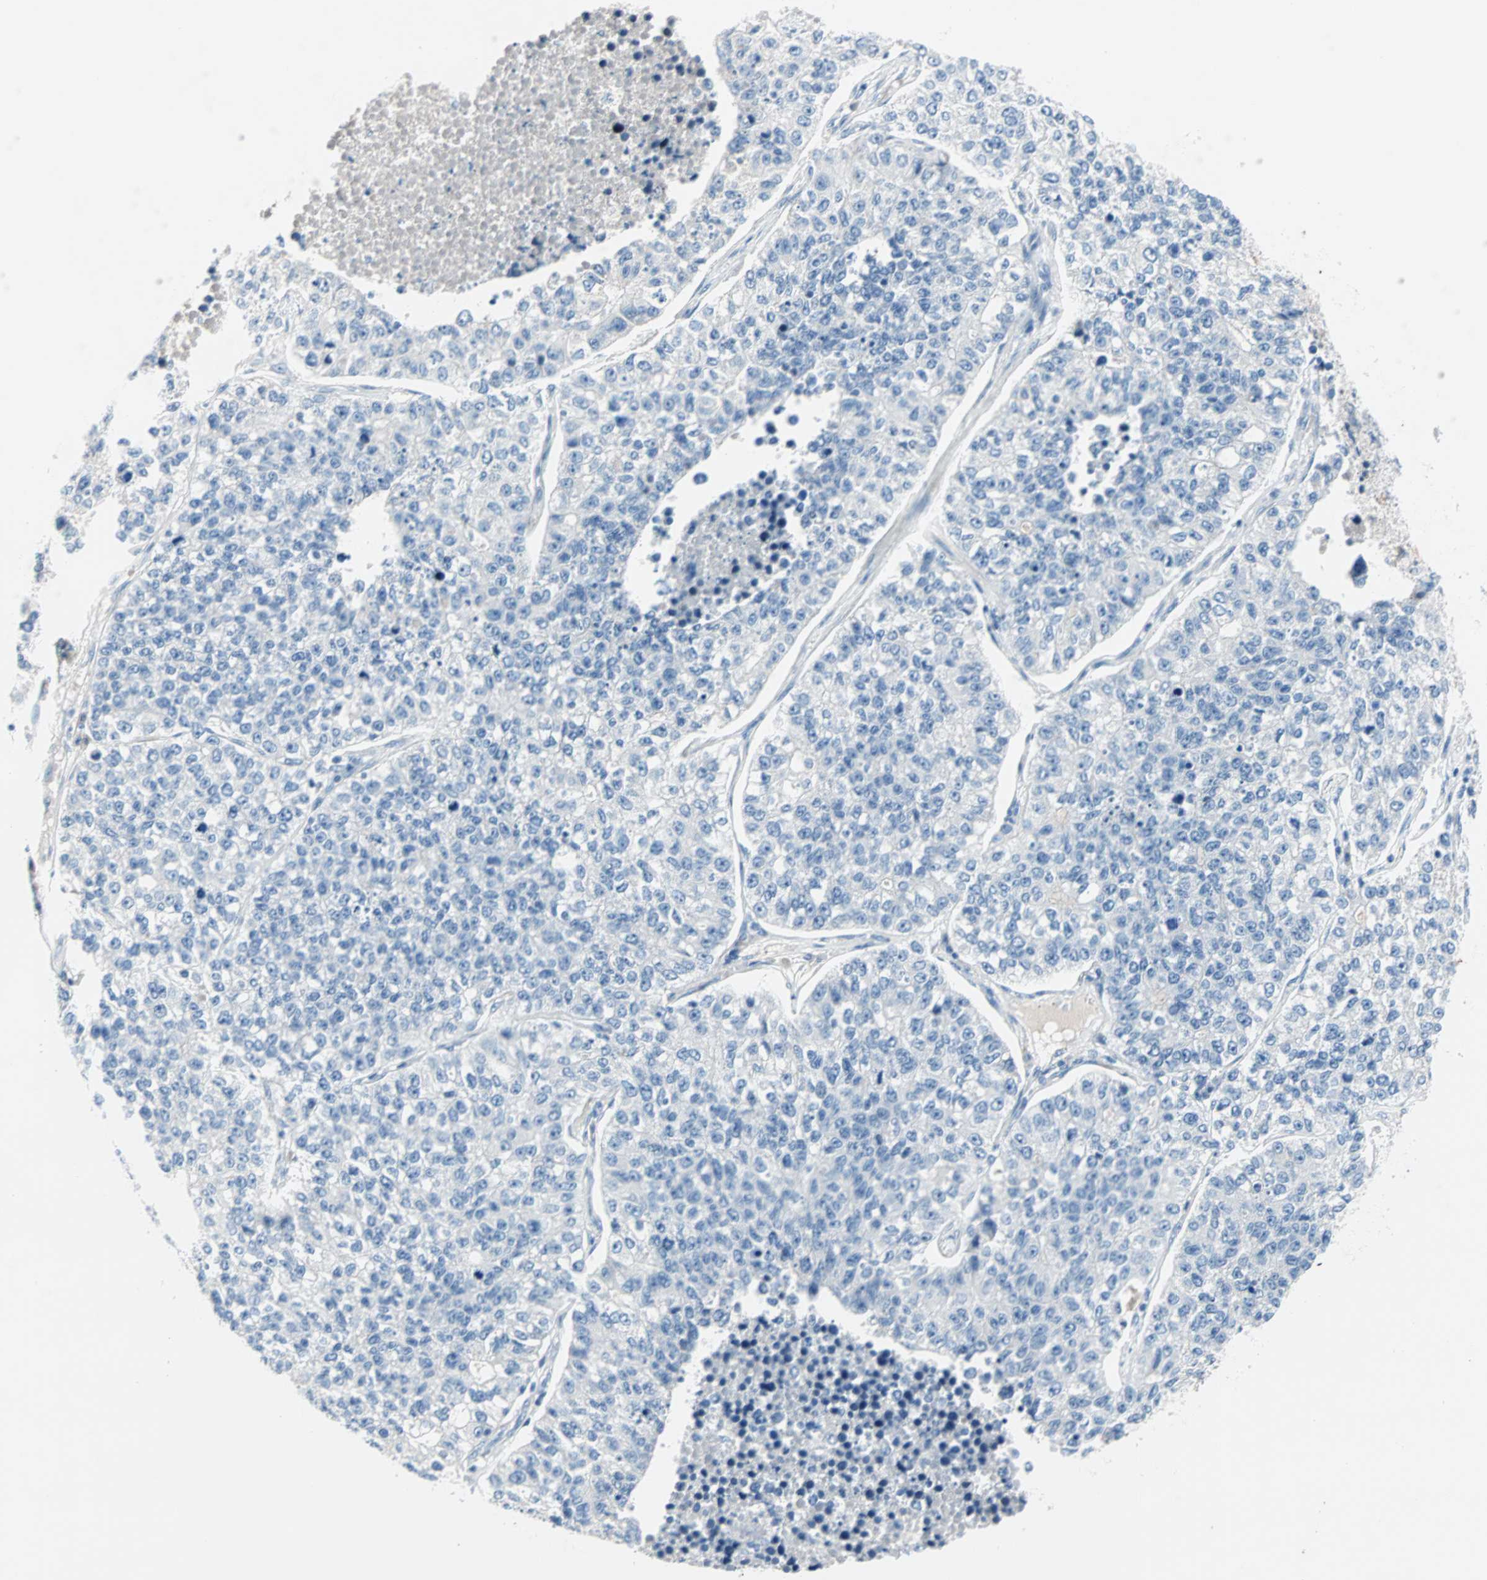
{"staining": {"intensity": "negative", "quantity": "none", "location": "none"}, "tissue": "lung cancer", "cell_type": "Tumor cells", "image_type": "cancer", "snomed": [{"axis": "morphology", "description": "Adenocarcinoma, NOS"}, {"axis": "topography", "description": "Lung"}], "caption": "Photomicrograph shows no significant protein staining in tumor cells of lung cancer.", "gene": "NEFH", "patient": {"sex": "male", "age": 49}}